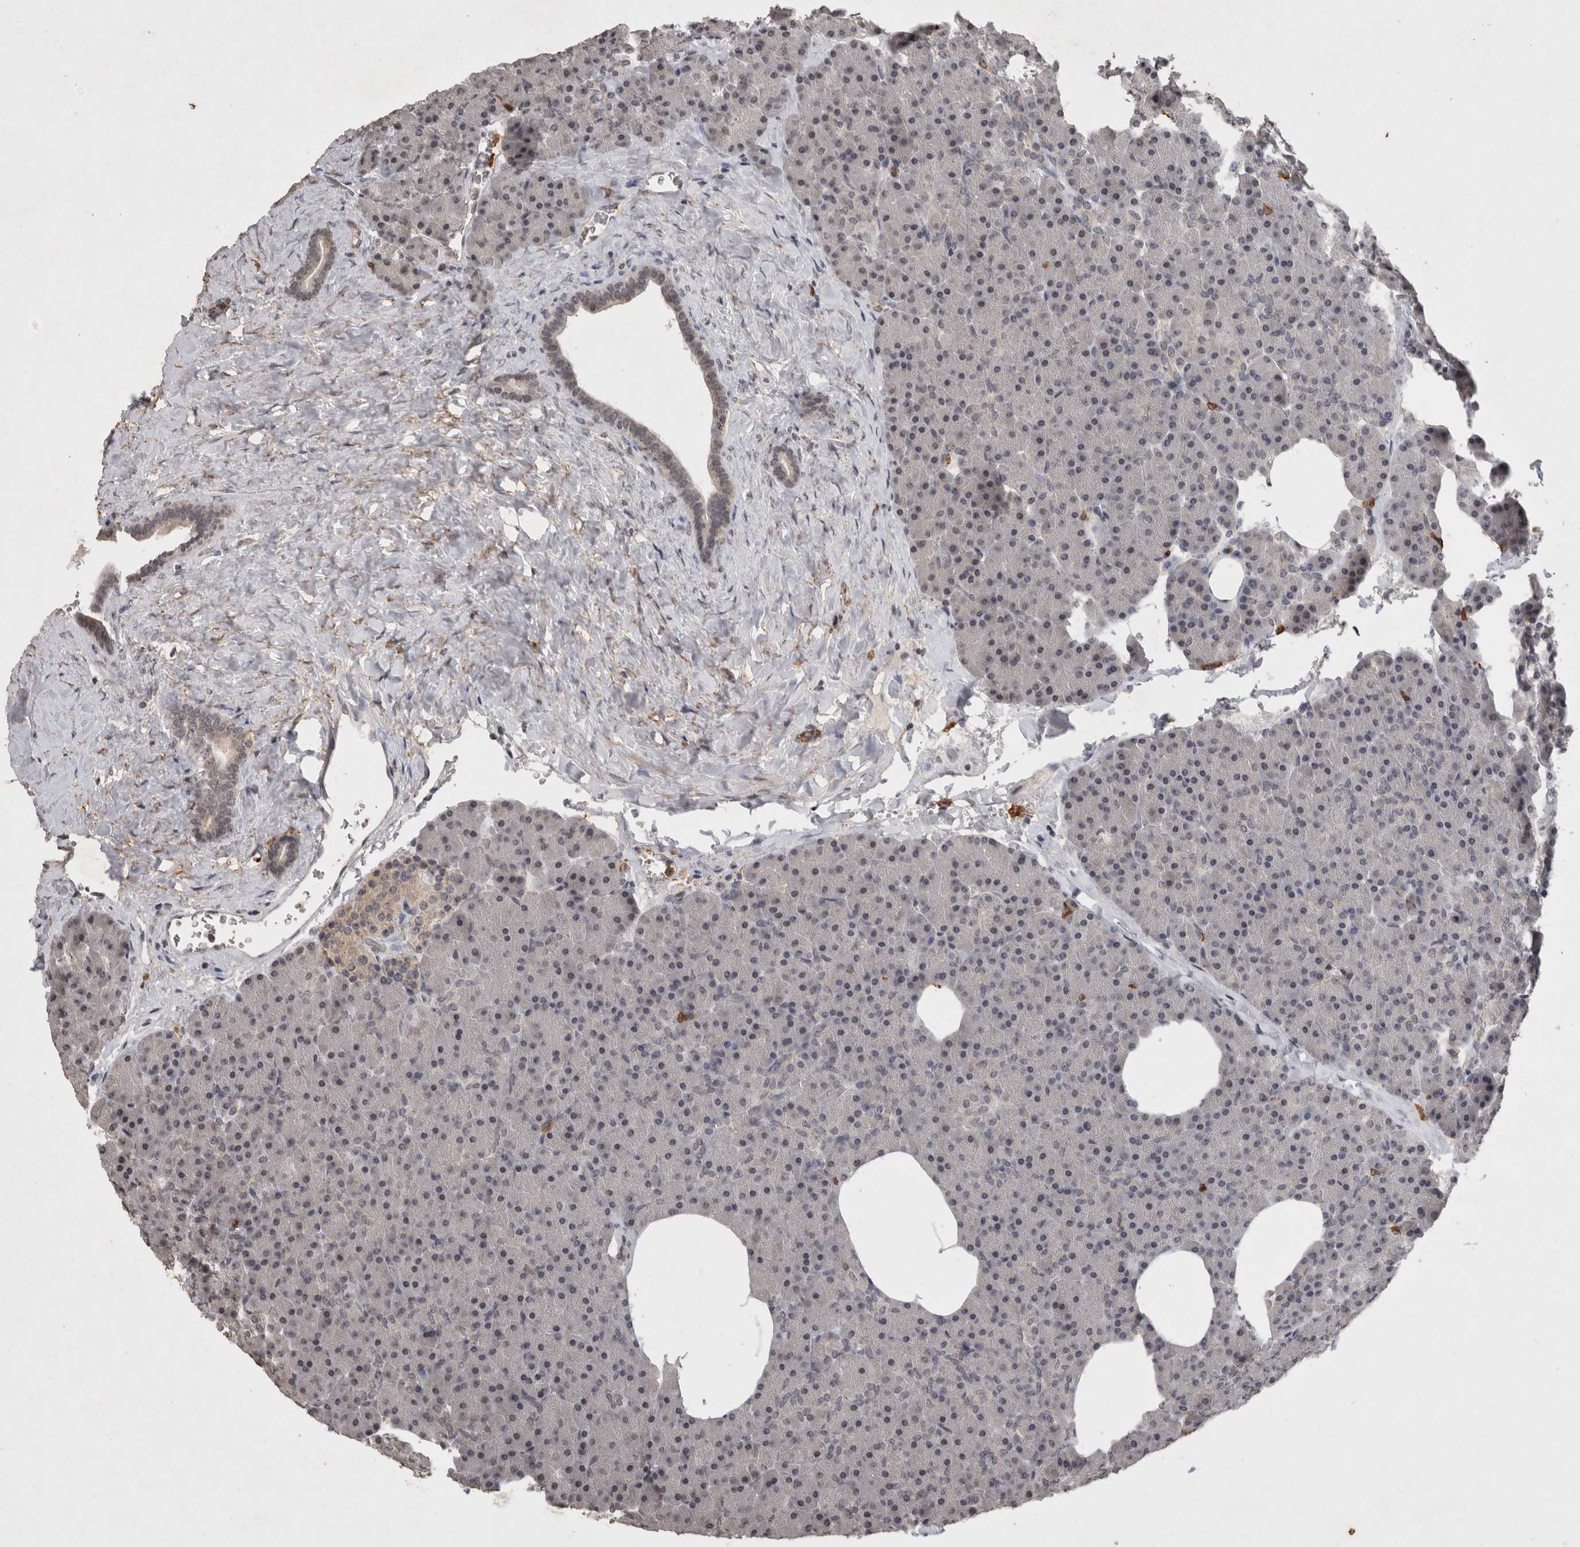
{"staining": {"intensity": "negative", "quantity": "none", "location": "none"}, "tissue": "pancreas", "cell_type": "Exocrine glandular cells", "image_type": "normal", "snomed": [{"axis": "morphology", "description": "Normal tissue, NOS"}, {"axis": "morphology", "description": "Carcinoid, malignant, NOS"}, {"axis": "topography", "description": "Pancreas"}], "caption": "Immunohistochemistry (IHC) image of normal pancreas: human pancreas stained with DAB shows no significant protein staining in exocrine glandular cells.", "gene": "HRK", "patient": {"sex": "female", "age": 35}}